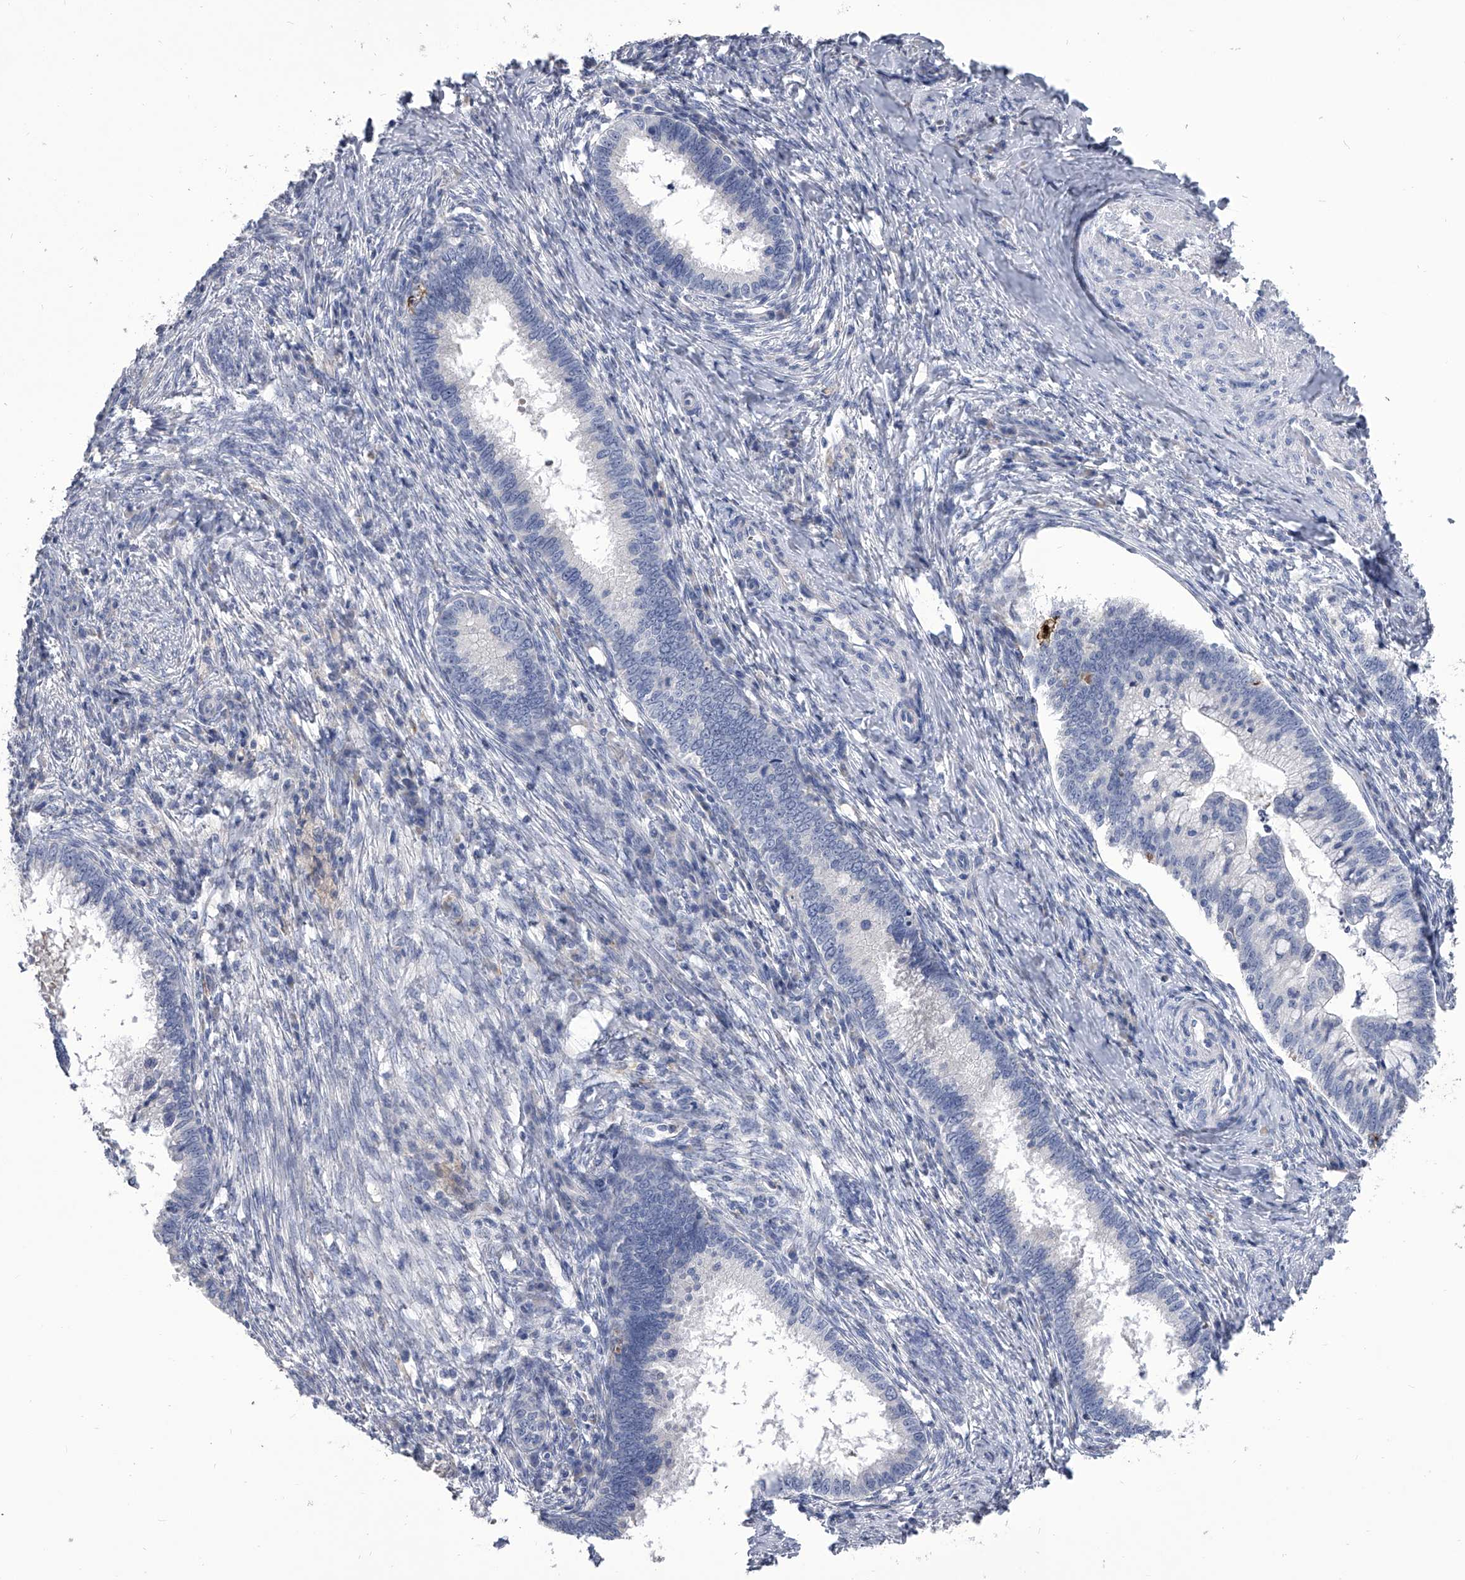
{"staining": {"intensity": "negative", "quantity": "none", "location": "none"}, "tissue": "cervical cancer", "cell_type": "Tumor cells", "image_type": "cancer", "snomed": [{"axis": "morphology", "description": "Adenocarcinoma, NOS"}, {"axis": "topography", "description": "Cervix"}], "caption": "Human cervical cancer stained for a protein using immunohistochemistry shows no expression in tumor cells.", "gene": "SPP1", "patient": {"sex": "female", "age": 36}}